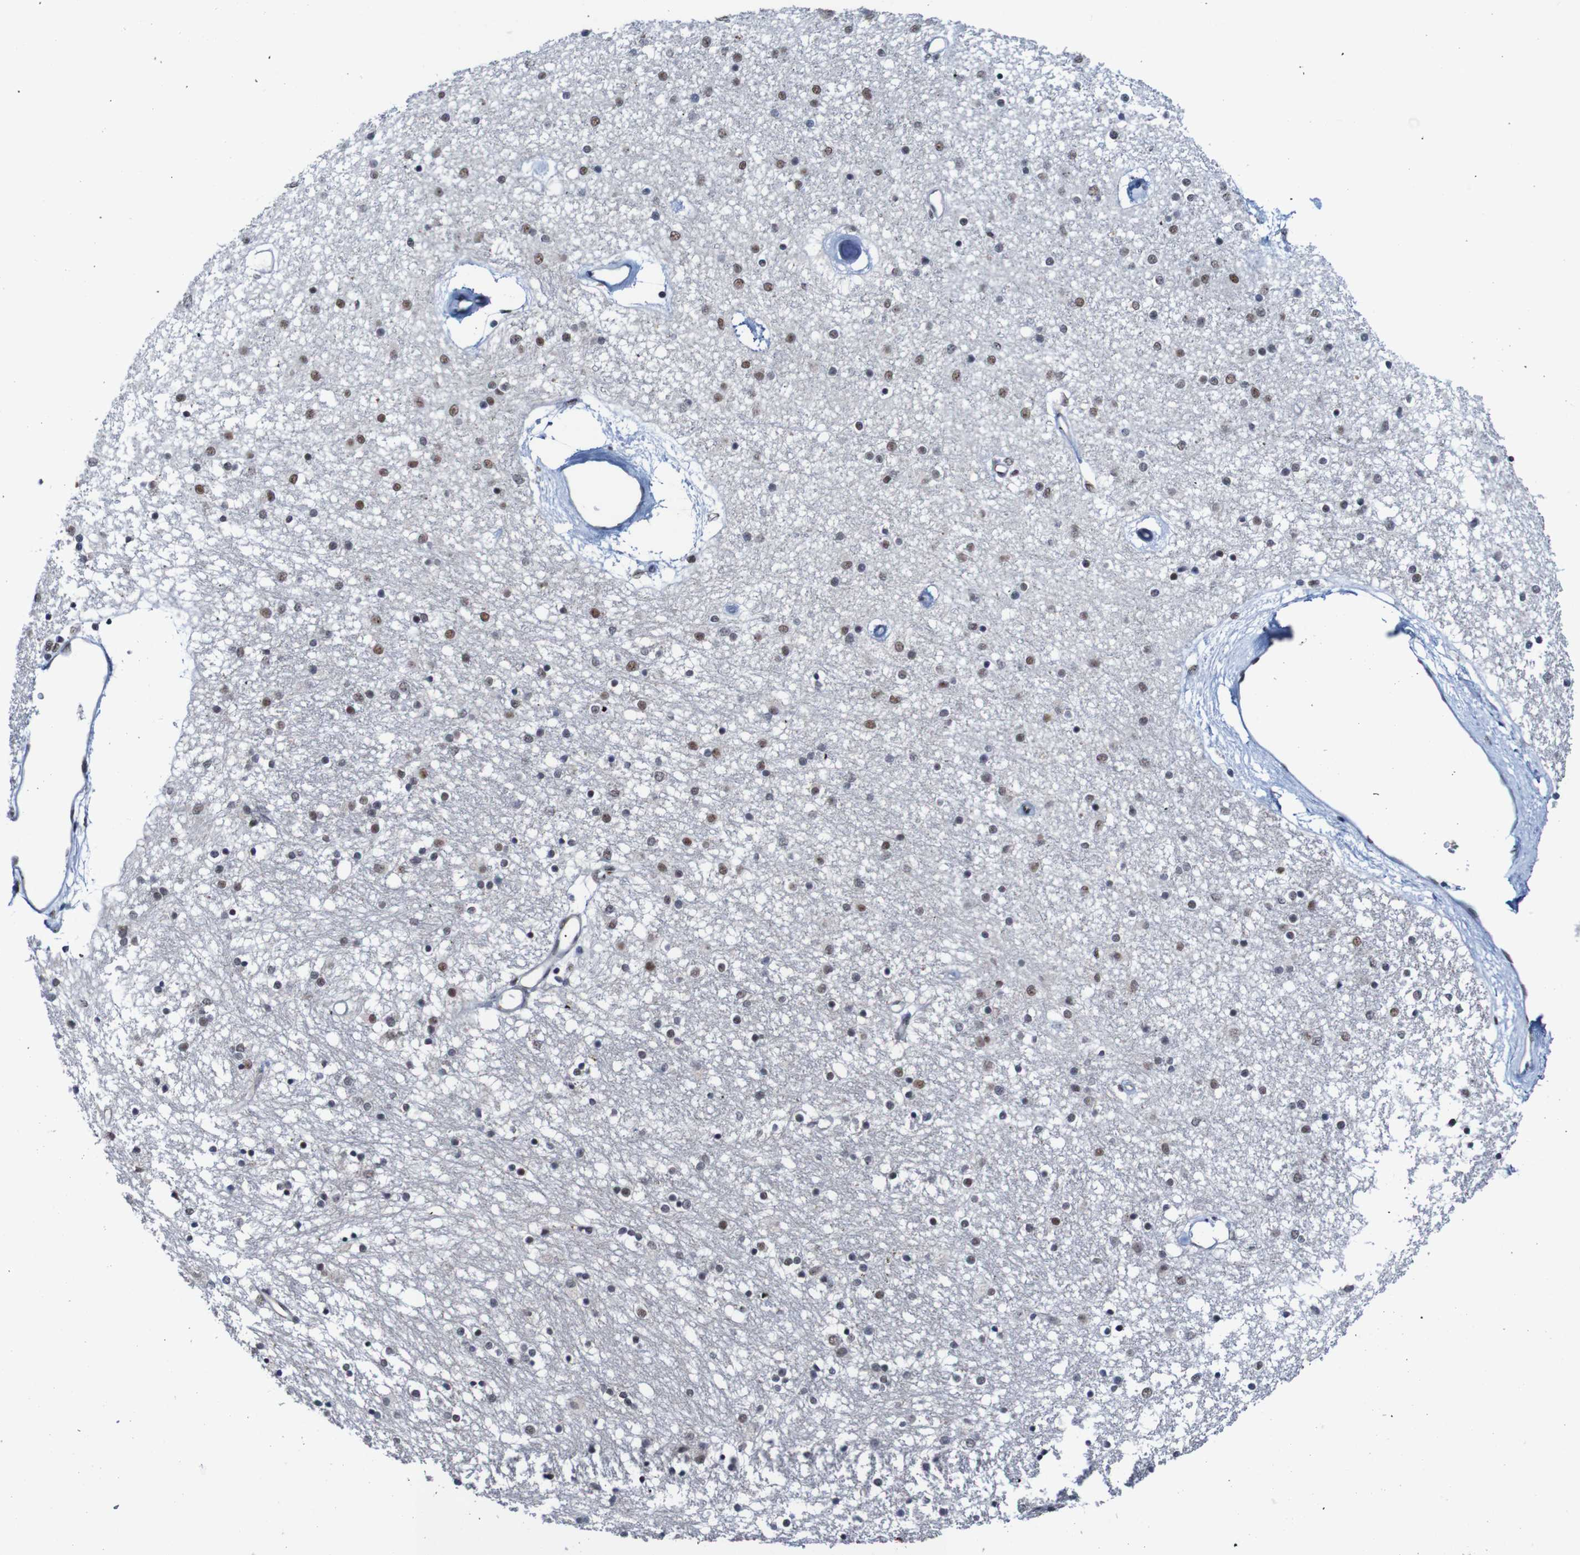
{"staining": {"intensity": "moderate", "quantity": "<25%", "location": "nuclear"}, "tissue": "caudate", "cell_type": "Glial cells", "image_type": "normal", "snomed": [{"axis": "morphology", "description": "Normal tissue, NOS"}, {"axis": "topography", "description": "Lateral ventricle wall"}], "caption": "DAB immunohistochemical staining of benign human caudate exhibits moderate nuclear protein positivity in approximately <25% of glial cells.", "gene": "CDC5L", "patient": {"sex": "female", "age": 54}}